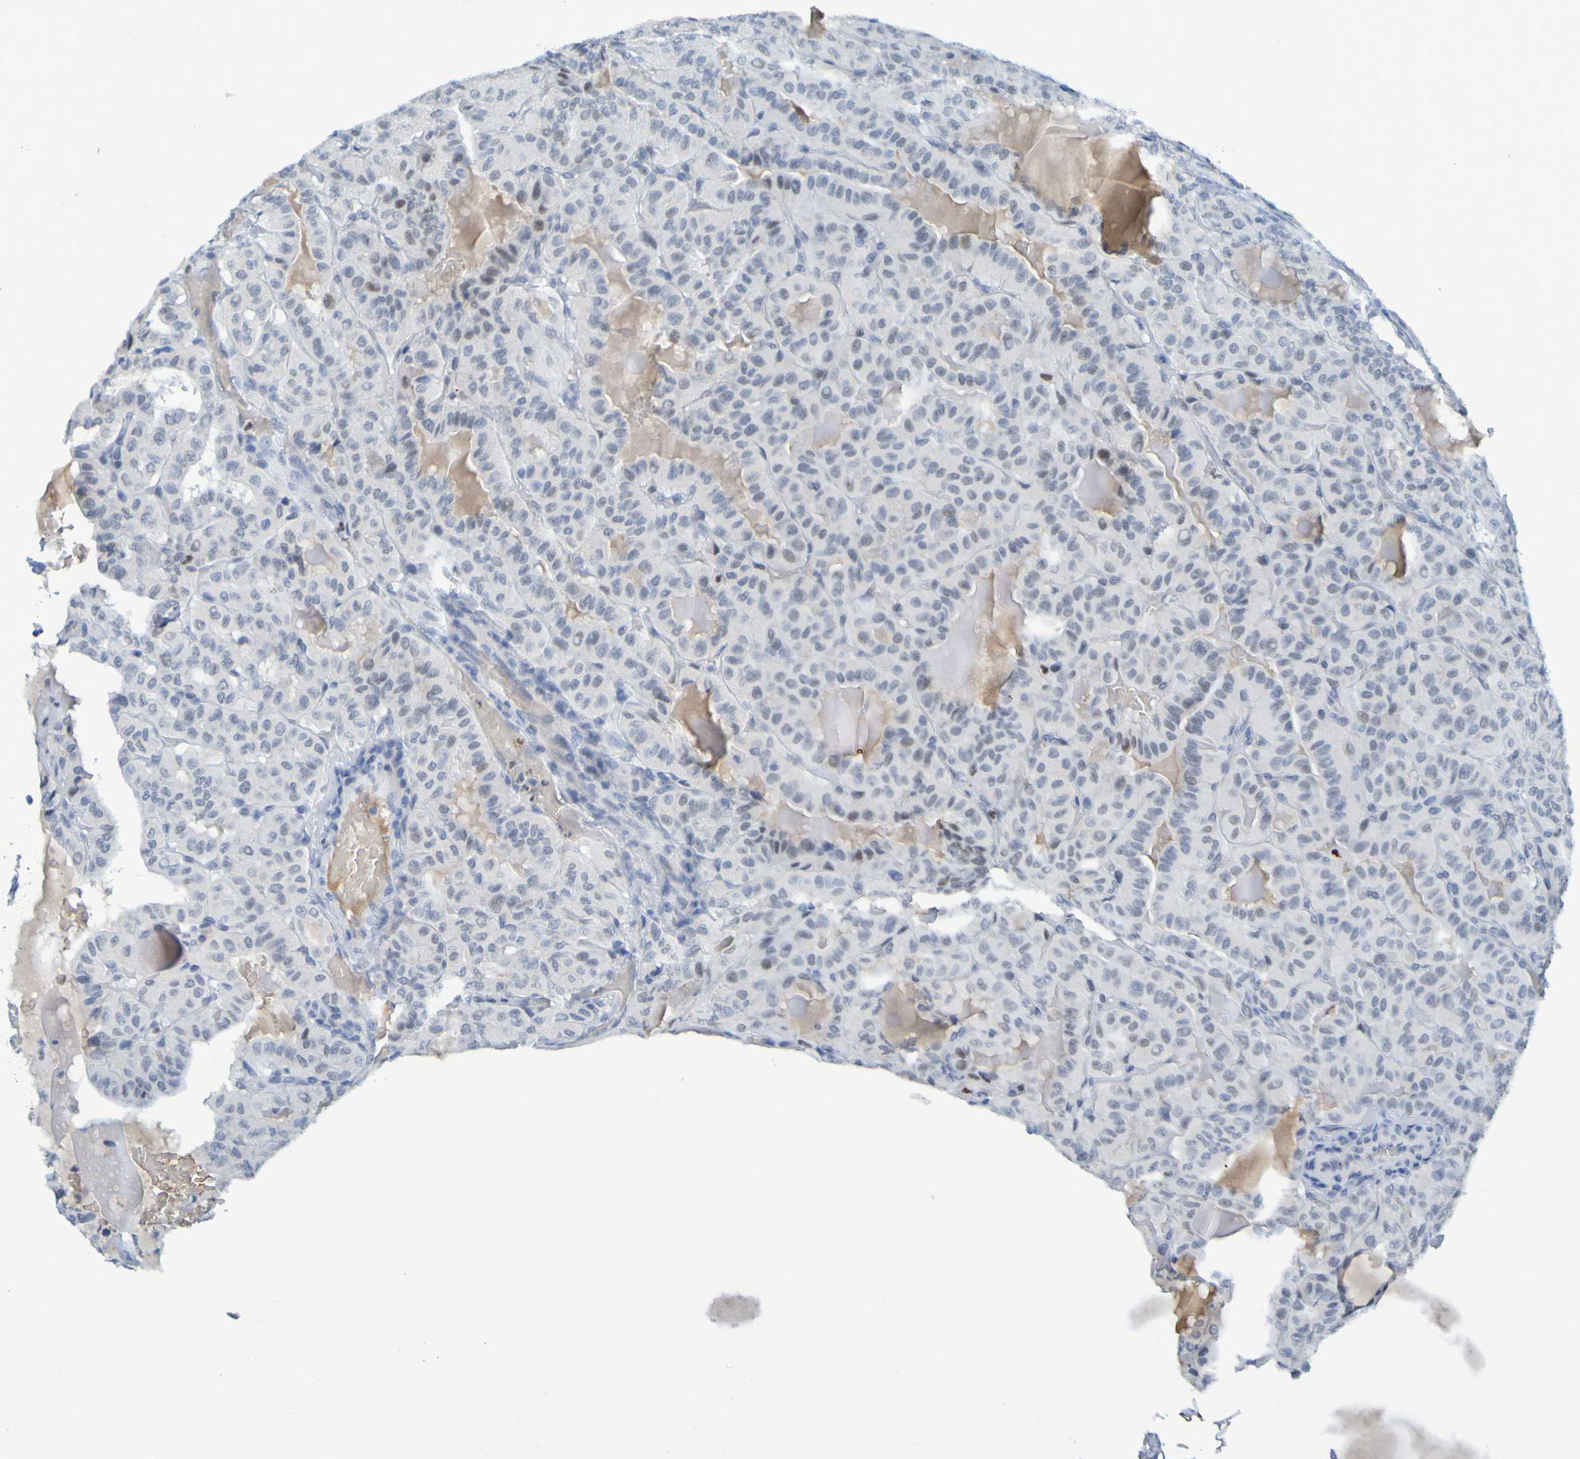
{"staining": {"intensity": "negative", "quantity": "none", "location": "none"}, "tissue": "thyroid cancer", "cell_type": "Tumor cells", "image_type": "cancer", "snomed": [{"axis": "morphology", "description": "Papillary adenocarcinoma, NOS"}, {"axis": "topography", "description": "Thyroid gland"}], "caption": "Immunohistochemical staining of thyroid papillary adenocarcinoma demonstrates no significant positivity in tumor cells.", "gene": "USP36", "patient": {"sex": "male", "age": 77}}